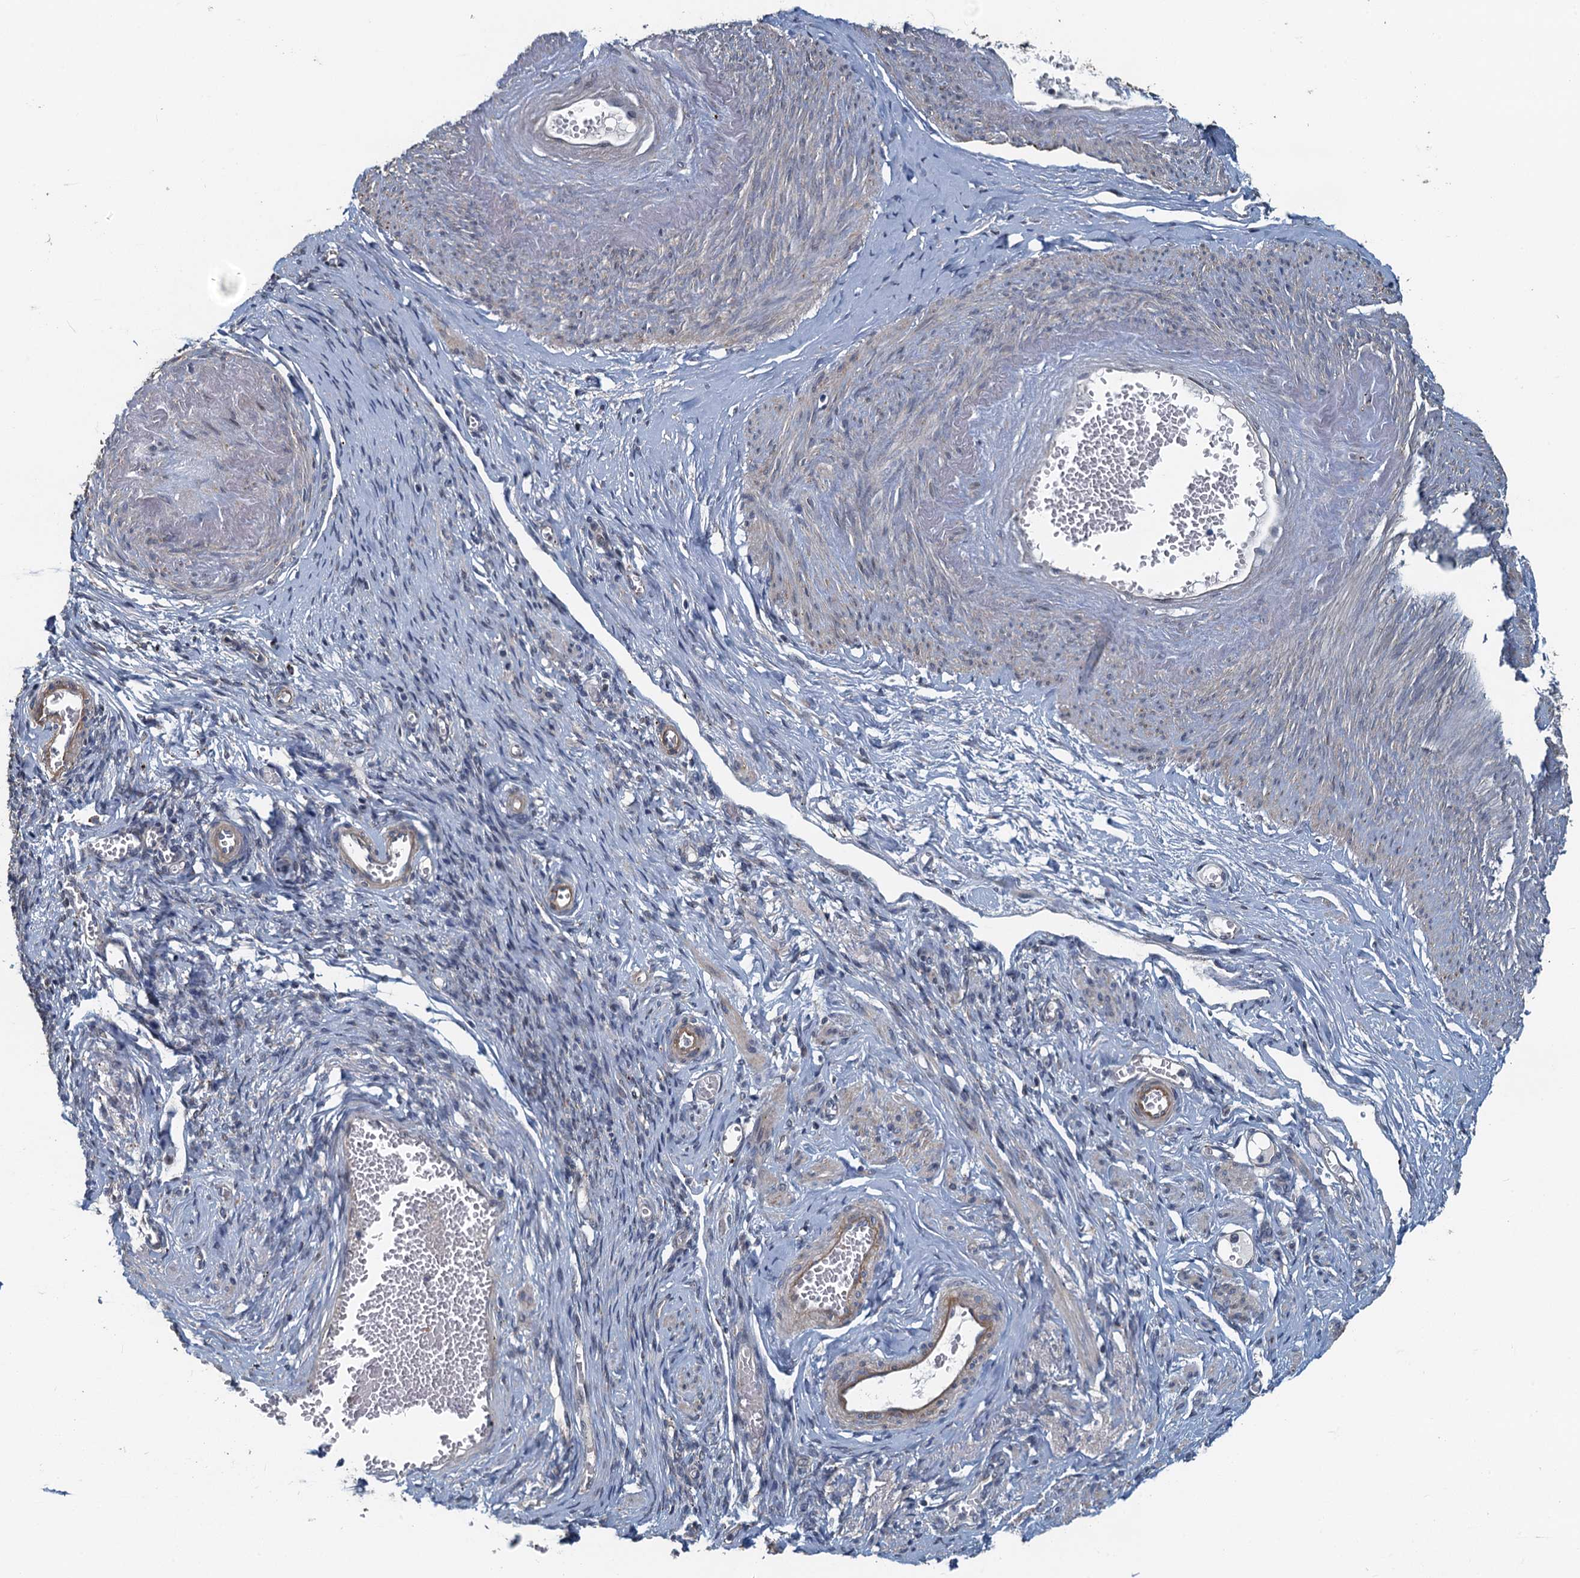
{"staining": {"intensity": "weak", "quantity": "25%-75%", "location": "cytoplasmic/membranous"}, "tissue": "adipose tissue", "cell_type": "Adipocytes", "image_type": "normal", "snomed": [{"axis": "morphology", "description": "Normal tissue, NOS"}, {"axis": "topography", "description": "Vascular tissue"}, {"axis": "topography", "description": "Fallopian tube"}, {"axis": "topography", "description": "Ovary"}], "caption": "About 25%-75% of adipocytes in unremarkable adipose tissue show weak cytoplasmic/membranous protein expression as visualized by brown immunohistochemical staining.", "gene": "AGRN", "patient": {"sex": "female", "age": 67}}